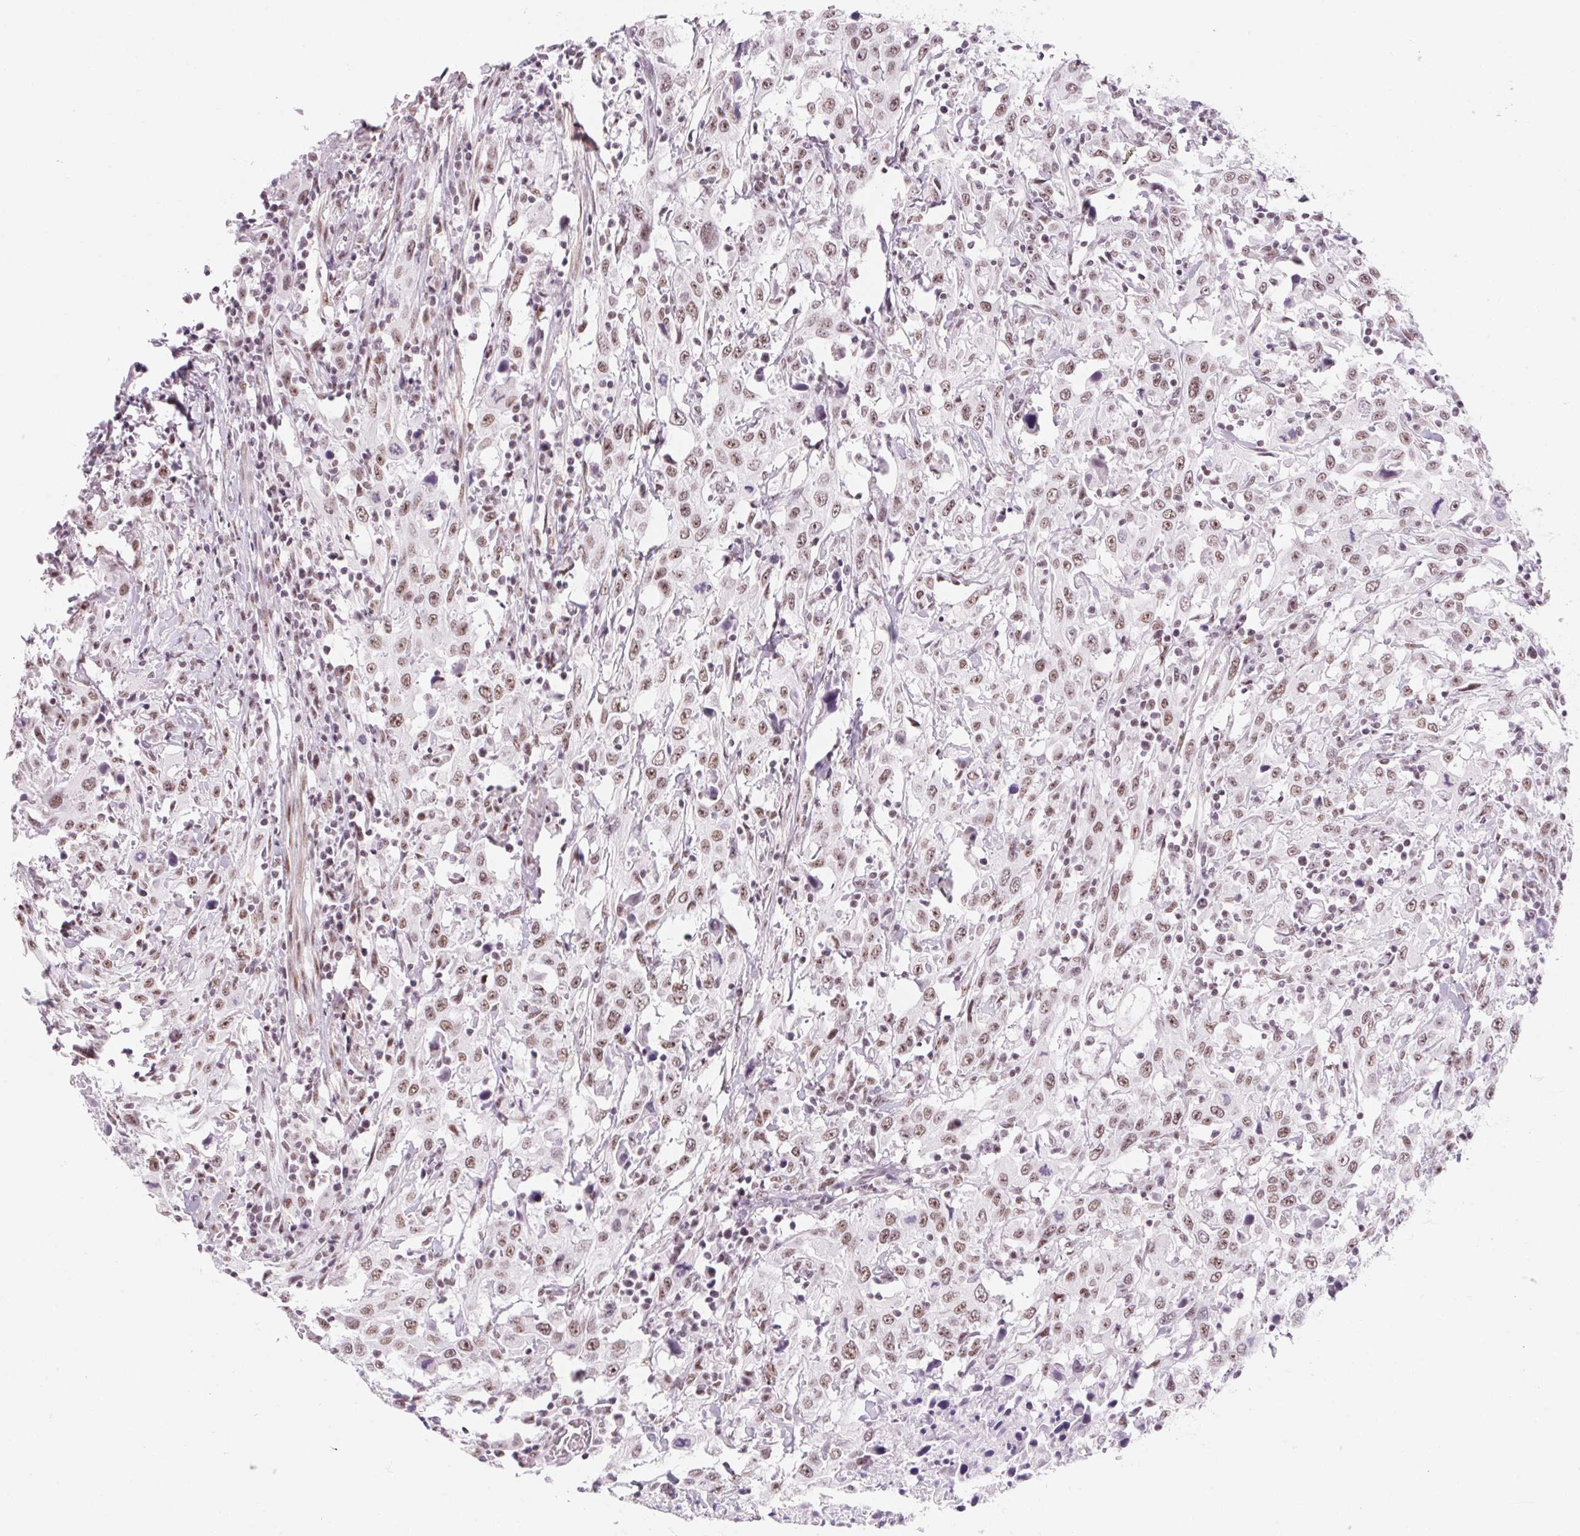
{"staining": {"intensity": "moderate", "quantity": ">75%", "location": "nuclear"}, "tissue": "urothelial cancer", "cell_type": "Tumor cells", "image_type": "cancer", "snomed": [{"axis": "morphology", "description": "Urothelial carcinoma, High grade"}, {"axis": "topography", "description": "Urinary bladder"}], "caption": "There is medium levels of moderate nuclear staining in tumor cells of urothelial cancer, as demonstrated by immunohistochemical staining (brown color).", "gene": "ZIC4", "patient": {"sex": "male", "age": 61}}